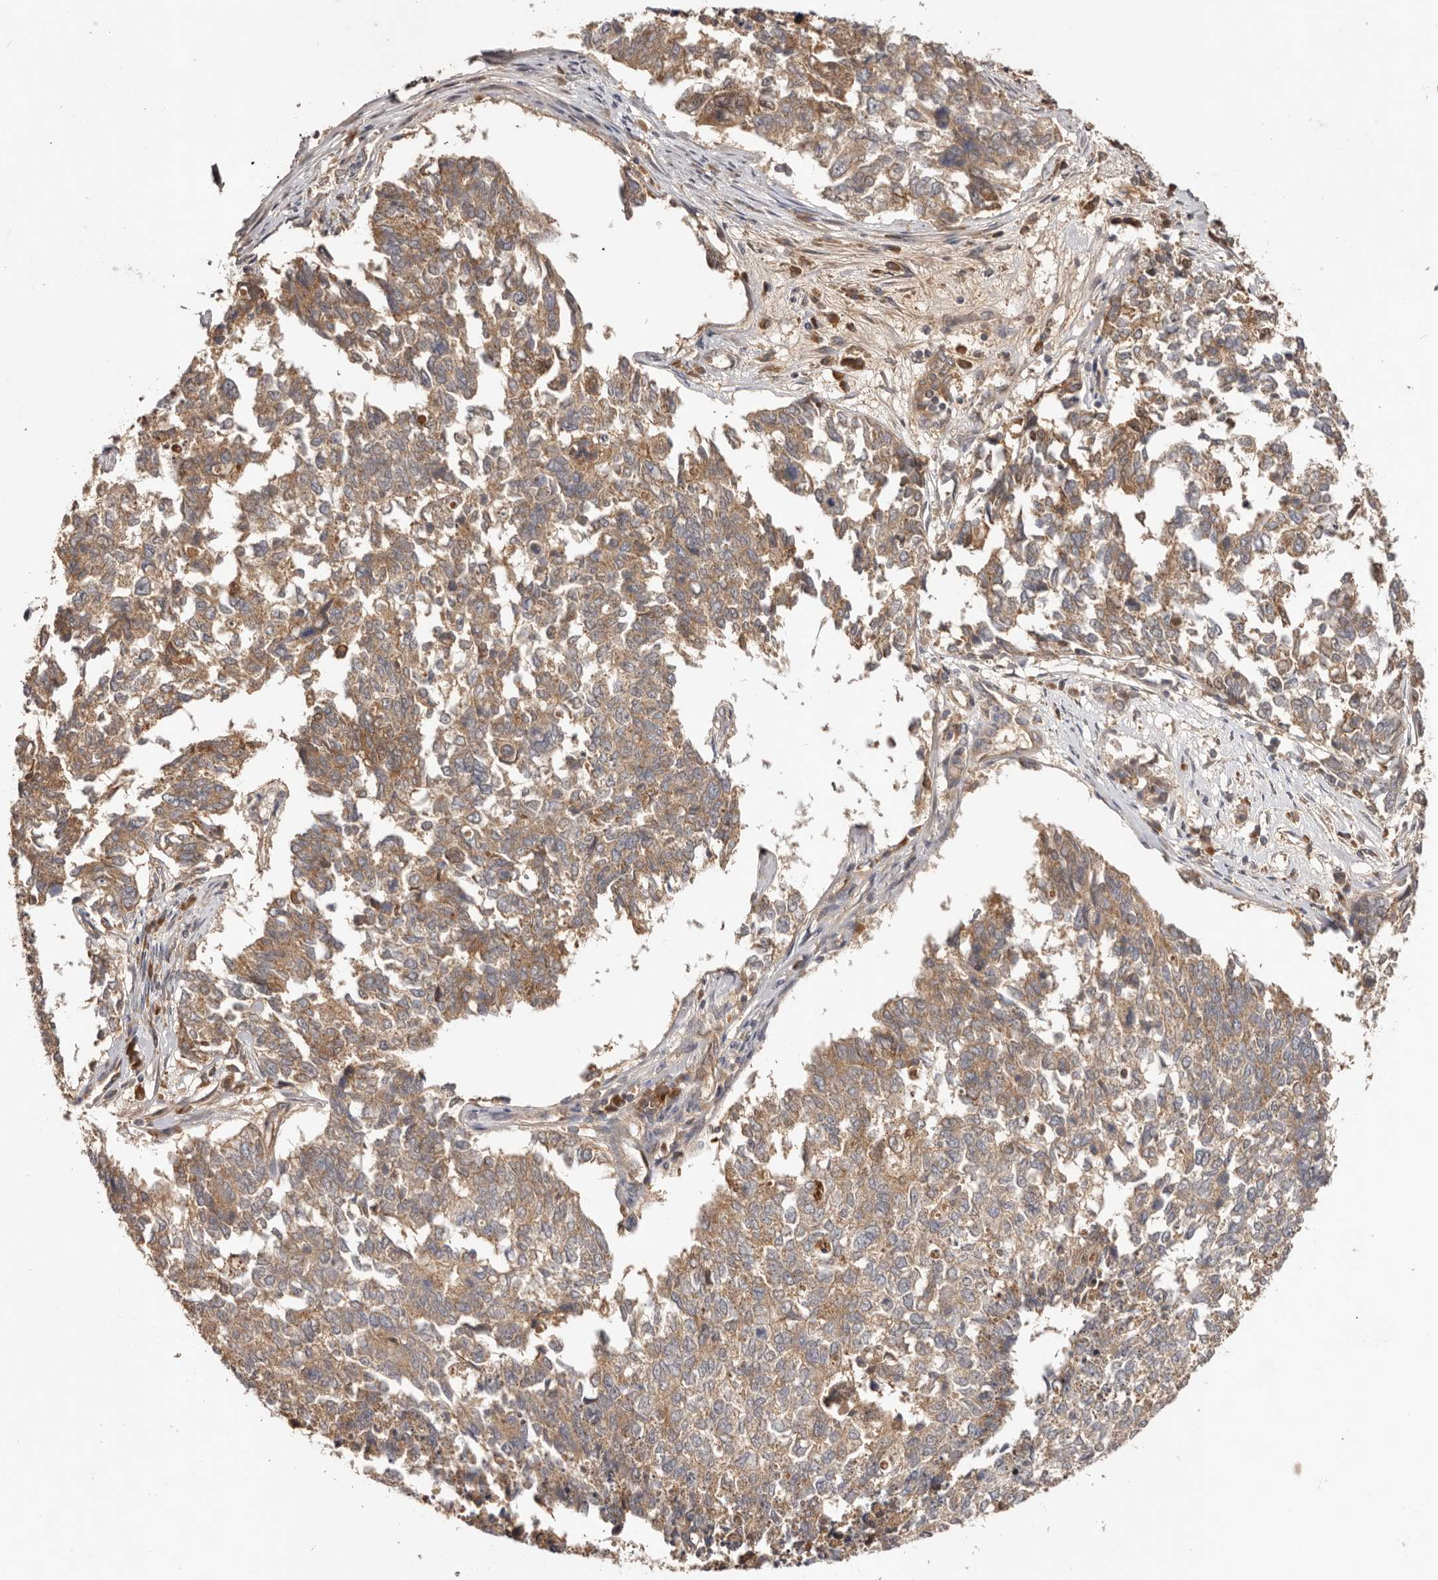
{"staining": {"intensity": "moderate", "quantity": ">75%", "location": "cytoplasmic/membranous"}, "tissue": "cervical cancer", "cell_type": "Tumor cells", "image_type": "cancer", "snomed": [{"axis": "morphology", "description": "Squamous cell carcinoma, NOS"}, {"axis": "topography", "description": "Cervix"}], "caption": "Immunohistochemical staining of human cervical cancer shows moderate cytoplasmic/membranous protein staining in about >75% of tumor cells.", "gene": "PKIB", "patient": {"sex": "female", "age": 63}}